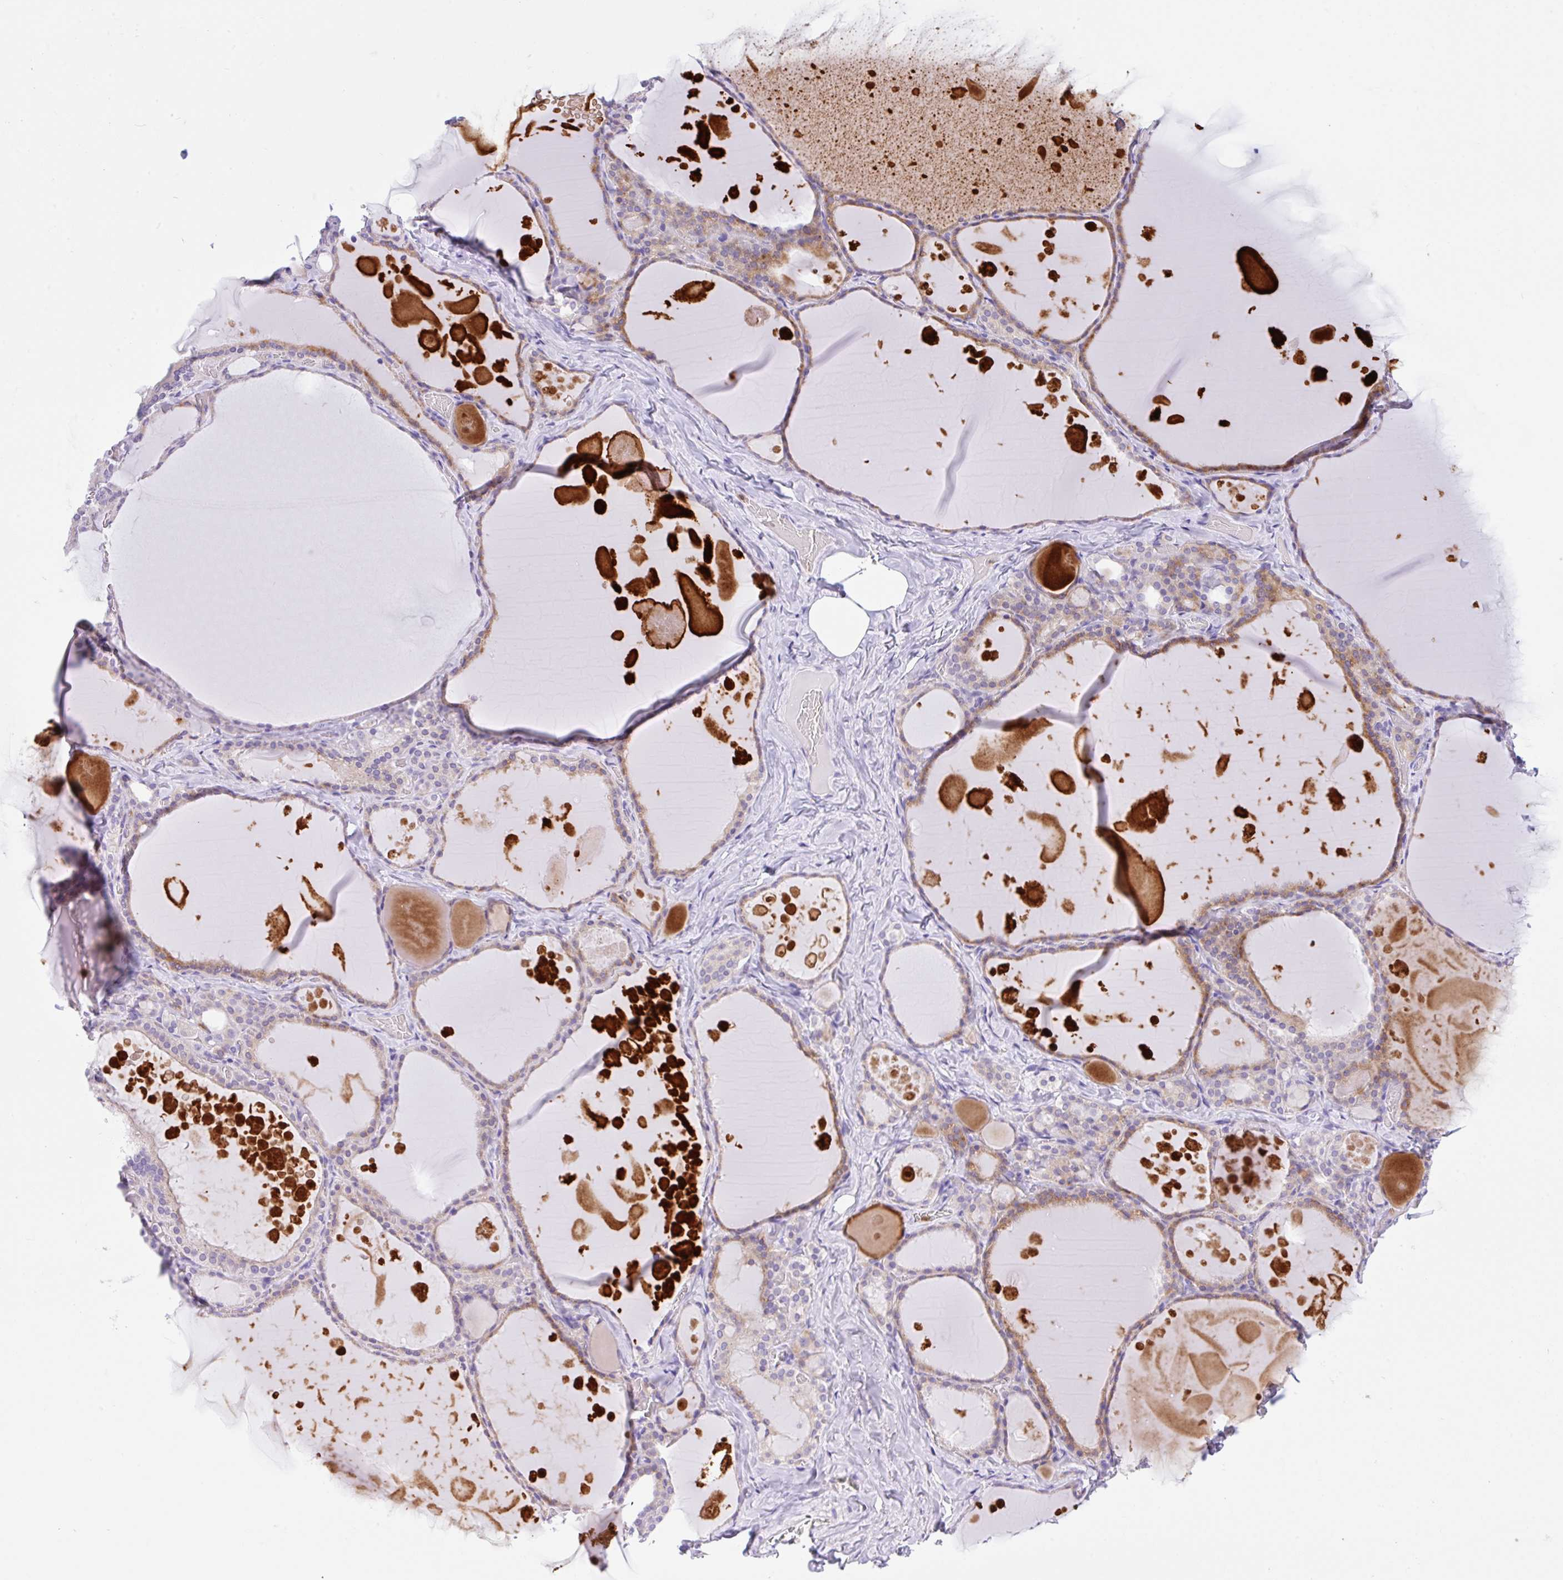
{"staining": {"intensity": "moderate", "quantity": "25%-75%", "location": "cytoplasmic/membranous"}, "tissue": "thyroid gland", "cell_type": "Glandular cells", "image_type": "normal", "snomed": [{"axis": "morphology", "description": "Normal tissue, NOS"}, {"axis": "topography", "description": "Thyroid gland"}], "caption": "Human thyroid gland stained for a protein (brown) reveals moderate cytoplasmic/membranous positive expression in approximately 25%-75% of glandular cells.", "gene": "NCF1", "patient": {"sex": "male", "age": 56}}